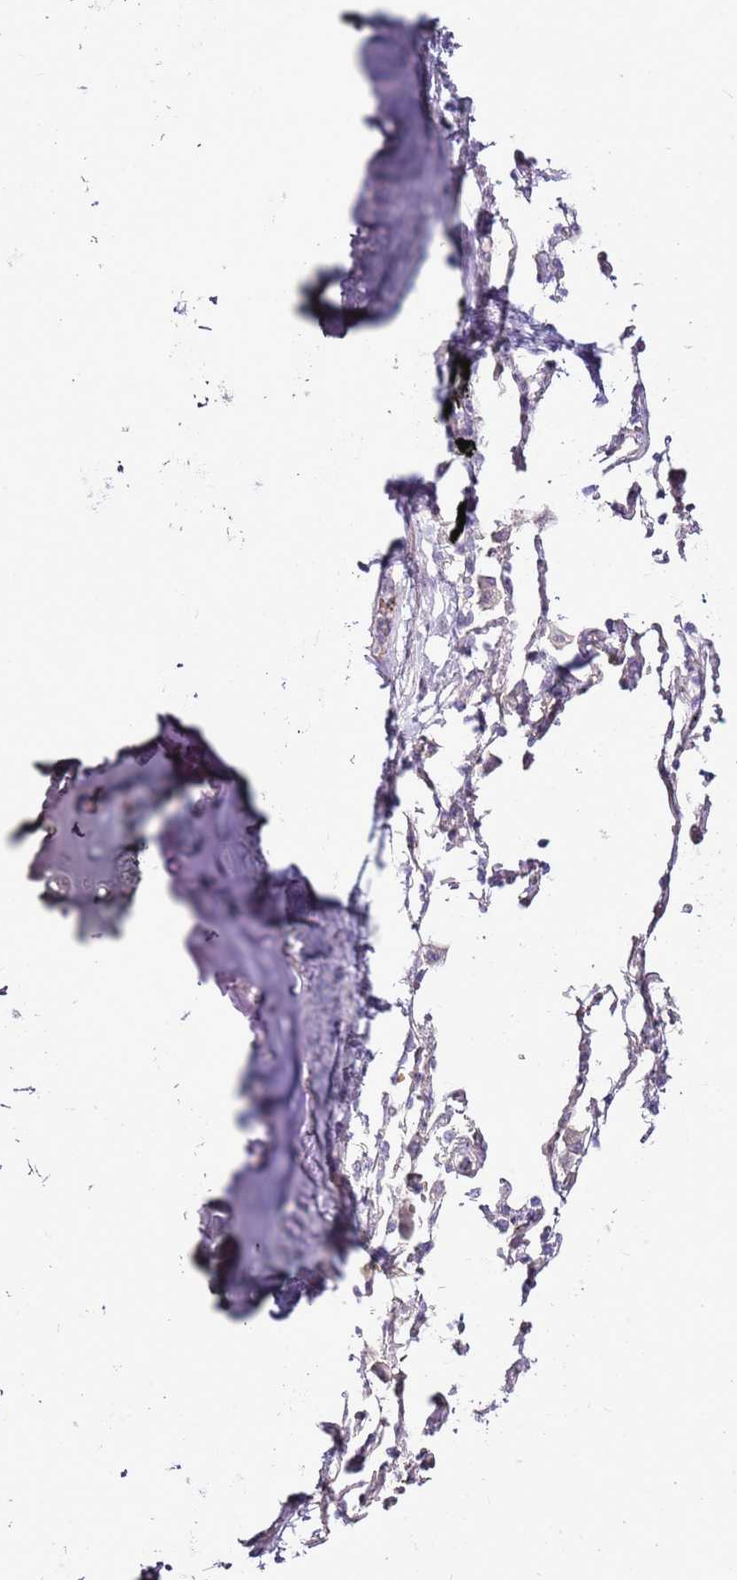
{"staining": {"intensity": "negative", "quantity": "none", "location": "none"}, "tissue": "bronchus", "cell_type": "Respiratory epithelial cells", "image_type": "normal", "snomed": [{"axis": "morphology", "description": "Normal tissue, NOS"}, {"axis": "topography", "description": "Bronchus"}], "caption": "Immunohistochemistry (IHC) image of normal human bronchus stained for a protein (brown), which exhibits no positivity in respiratory epithelial cells.", "gene": "CHAC2", "patient": {"sex": "male", "age": 70}}